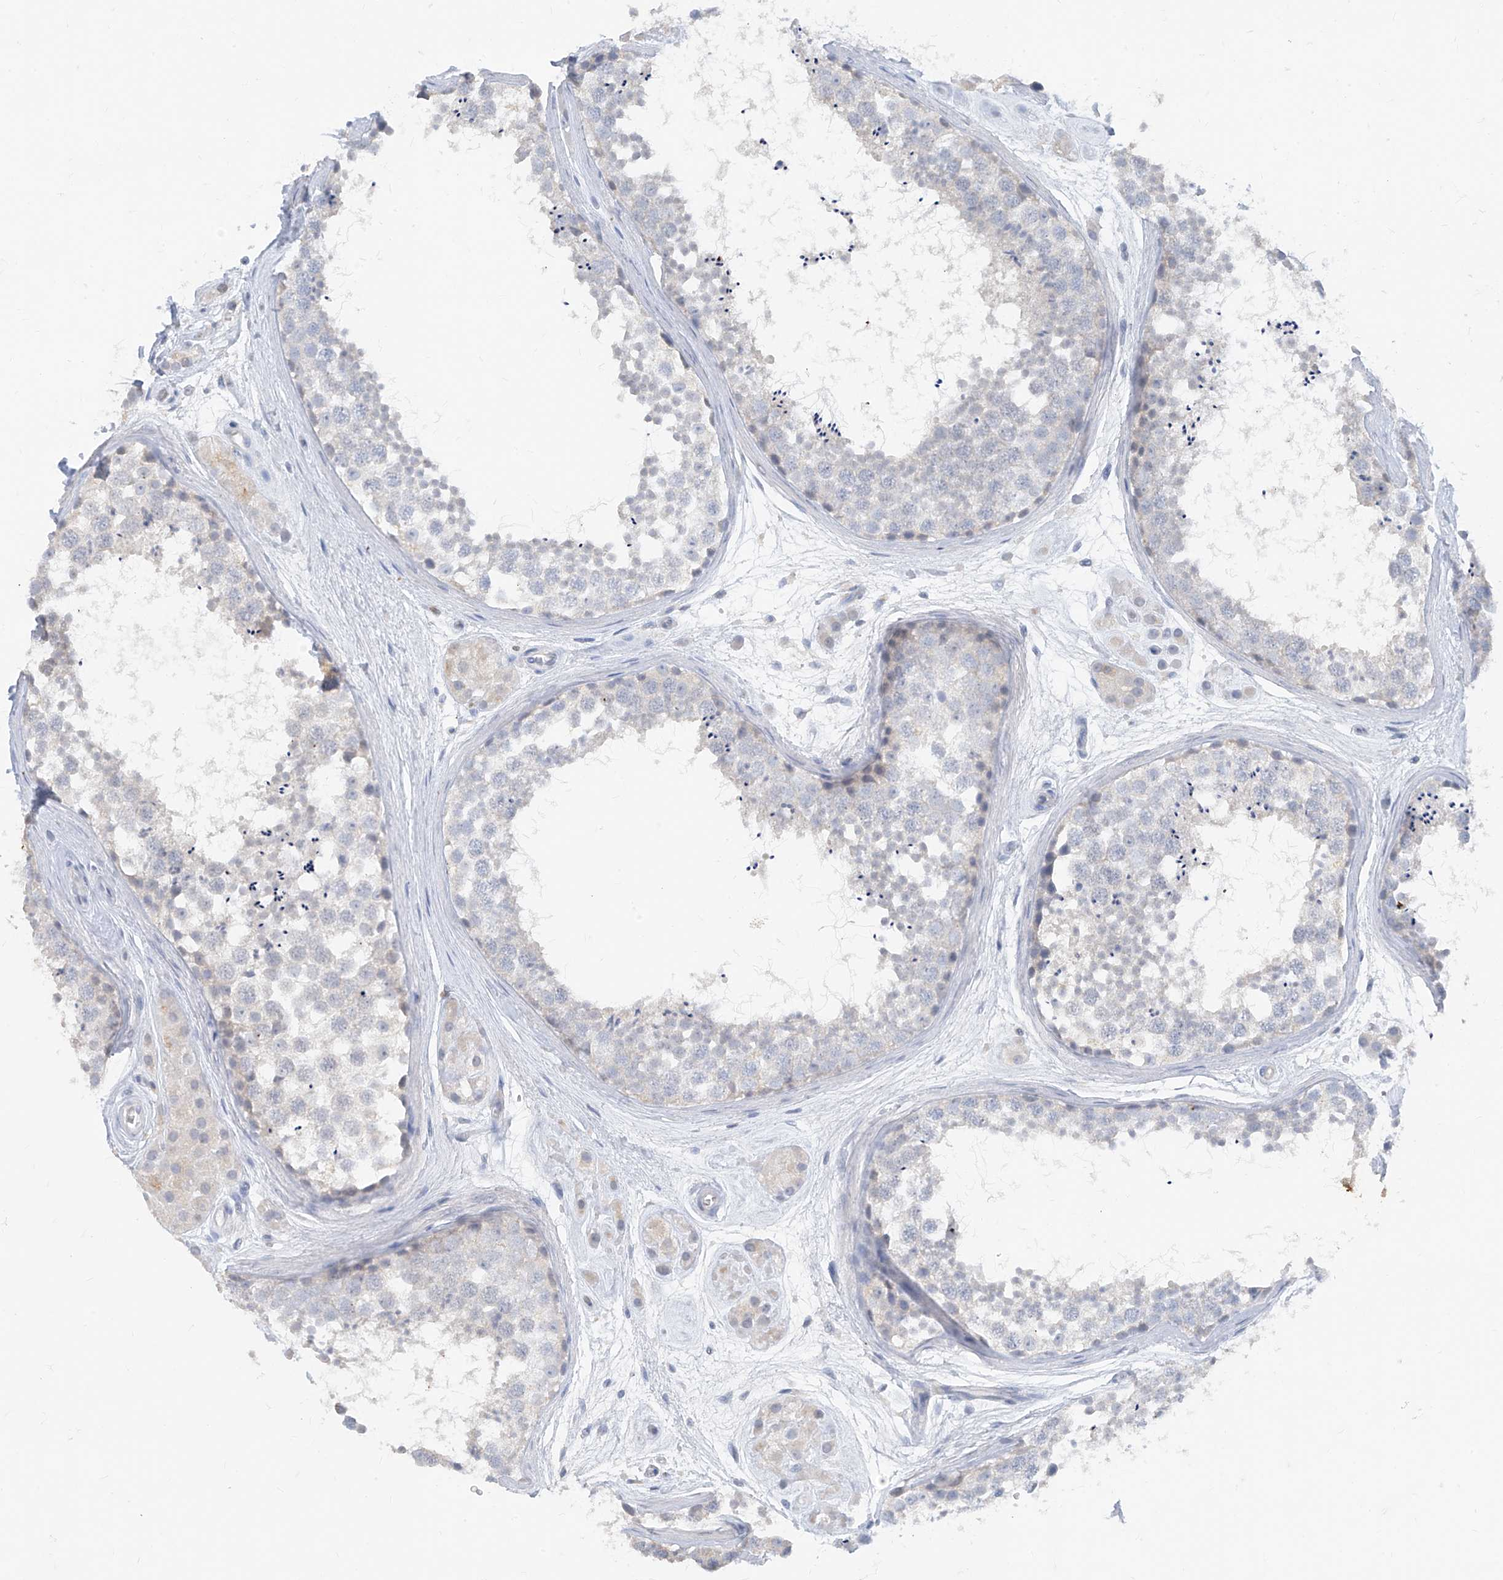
{"staining": {"intensity": "weak", "quantity": "<25%", "location": "cytoplasmic/membranous"}, "tissue": "testis", "cell_type": "Cells in seminiferous ducts", "image_type": "normal", "snomed": [{"axis": "morphology", "description": "Normal tissue, NOS"}, {"axis": "topography", "description": "Testis"}], "caption": "Immunohistochemistry micrograph of benign testis: human testis stained with DAB displays no significant protein staining in cells in seminiferous ducts. (Immunohistochemistry (ihc), brightfield microscopy, high magnification).", "gene": "TBX21", "patient": {"sex": "male", "age": 56}}